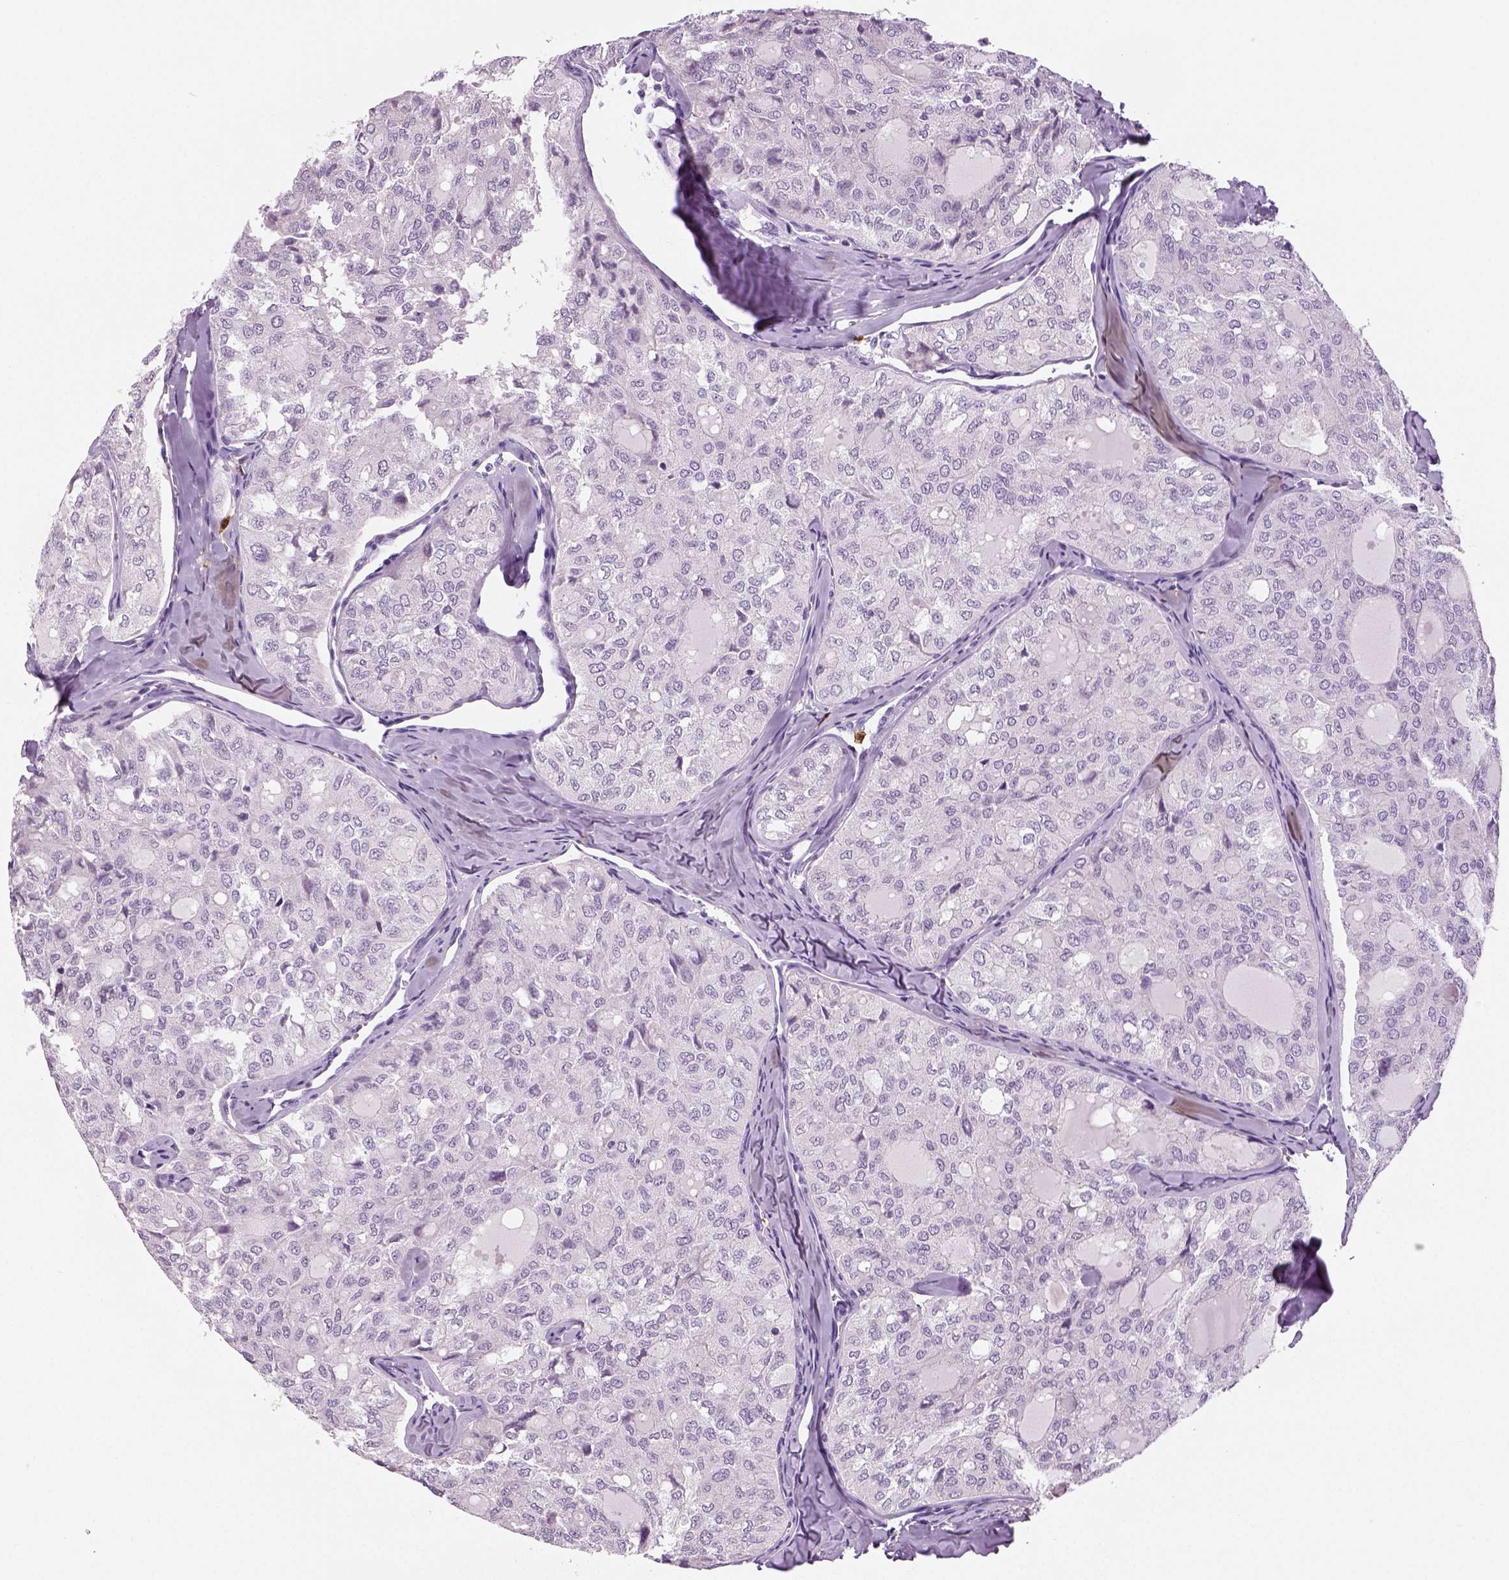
{"staining": {"intensity": "negative", "quantity": "none", "location": "none"}, "tissue": "thyroid cancer", "cell_type": "Tumor cells", "image_type": "cancer", "snomed": [{"axis": "morphology", "description": "Follicular adenoma carcinoma, NOS"}, {"axis": "topography", "description": "Thyroid gland"}], "caption": "There is no significant positivity in tumor cells of thyroid cancer (follicular adenoma carcinoma). (DAB IHC, high magnification).", "gene": "NECAB2", "patient": {"sex": "male", "age": 75}}